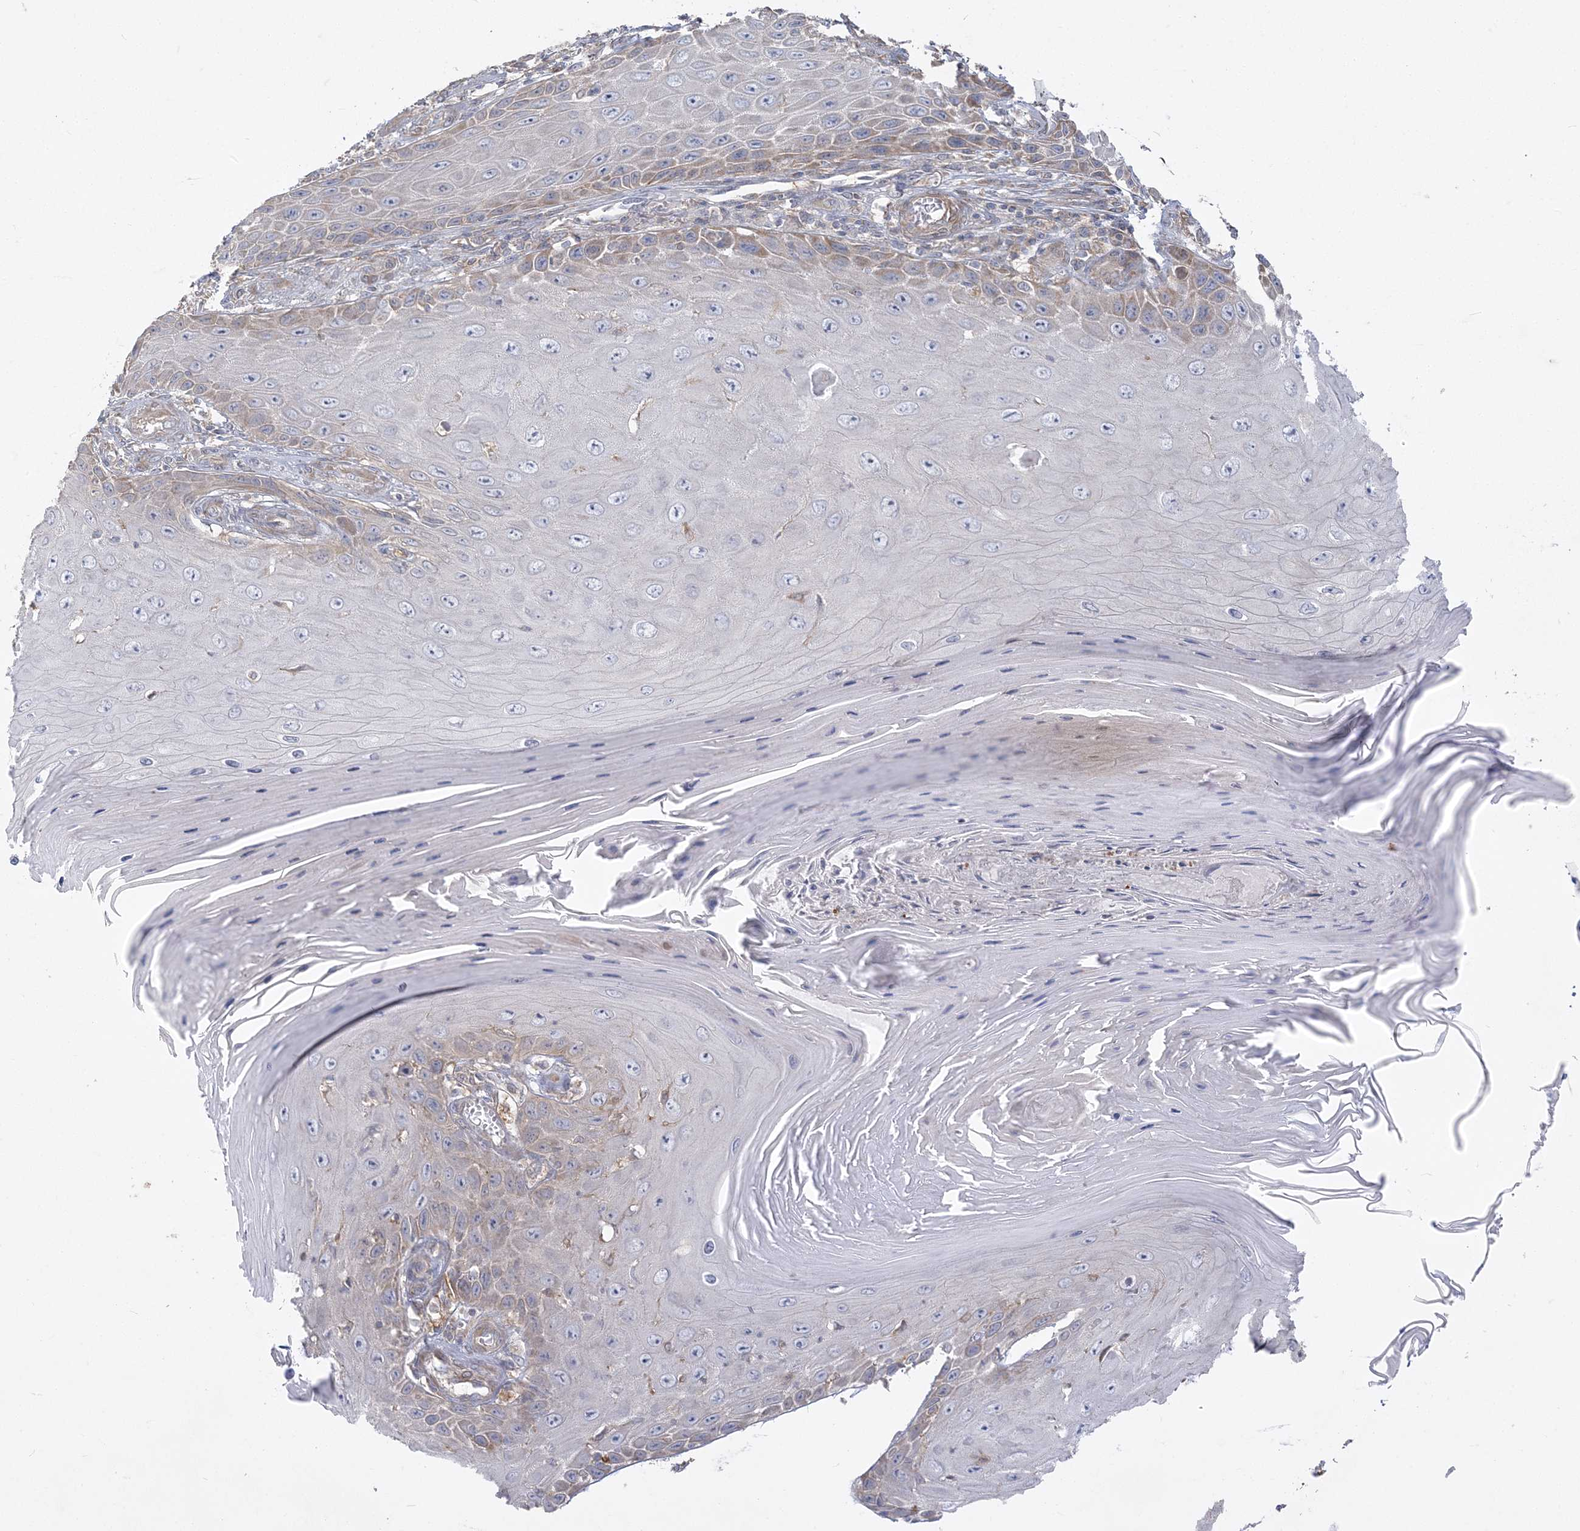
{"staining": {"intensity": "weak", "quantity": "25%-75%", "location": "cytoplasmic/membranous"}, "tissue": "skin cancer", "cell_type": "Tumor cells", "image_type": "cancer", "snomed": [{"axis": "morphology", "description": "Squamous cell carcinoma, NOS"}, {"axis": "topography", "description": "Skin"}], "caption": "This photomicrograph displays skin cancer stained with IHC to label a protein in brown. The cytoplasmic/membranous of tumor cells show weak positivity for the protein. Nuclei are counter-stained blue.", "gene": "ZC3H6", "patient": {"sex": "female", "age": 73}}